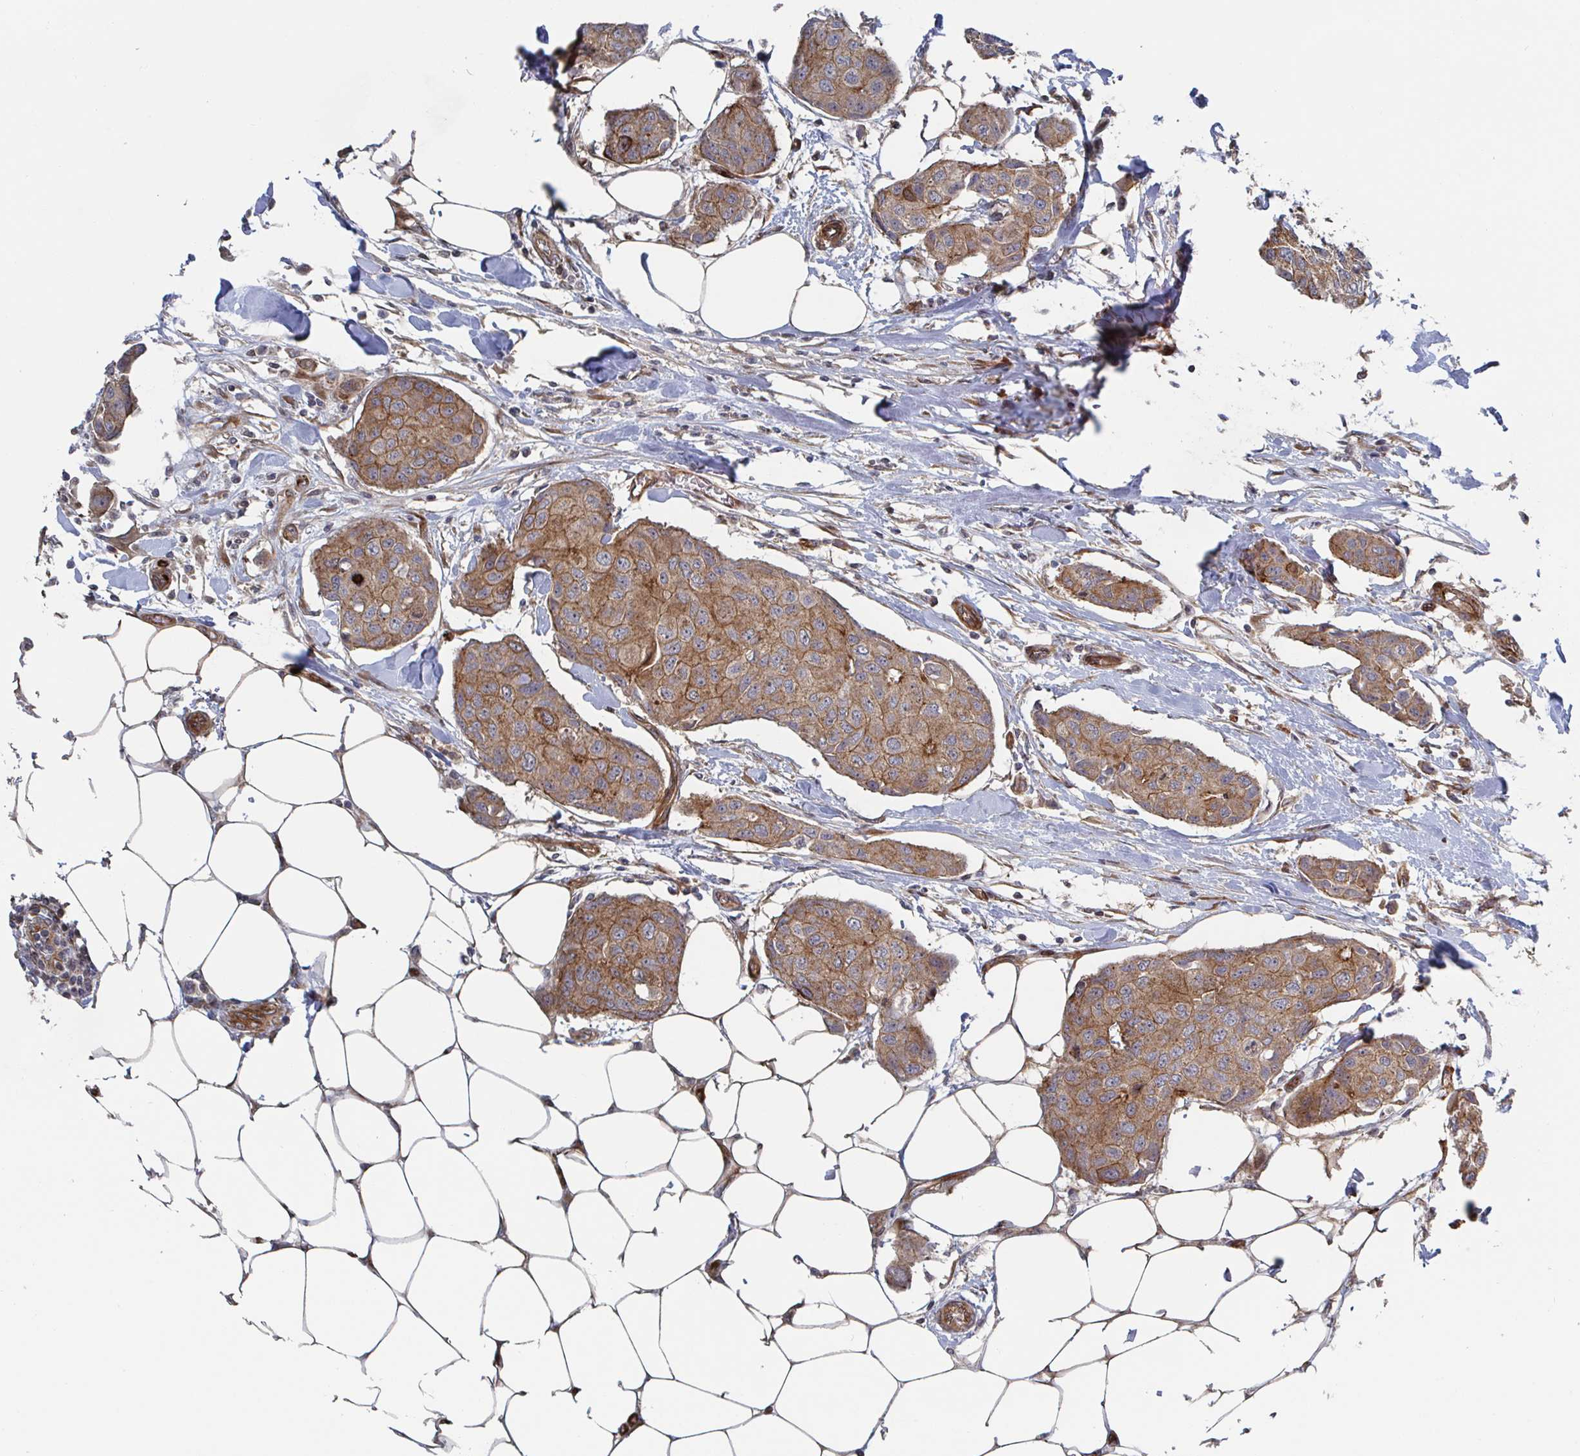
{"staining": {"intensity": "moderate", "quantity": ">75%", "location": "cytoplasmic/membranous"}, "tissue": "breast cancer", "cell_type": "Tumor cells", "image_type": "cancer", "snomed": [{"axis": "morphology", "description": "Duct carcinoma"}, {"axis": "topography", "description": "Breast"}, {"axis": "topography", "description": "Lymph node"}], "caption": "Breast cancer tissue demonstrates moderate cytoplasmic/membranous expression in about >75% of tumor cells", "gene": "DVL3", "patient": {"sex": "female", "age": 80}}